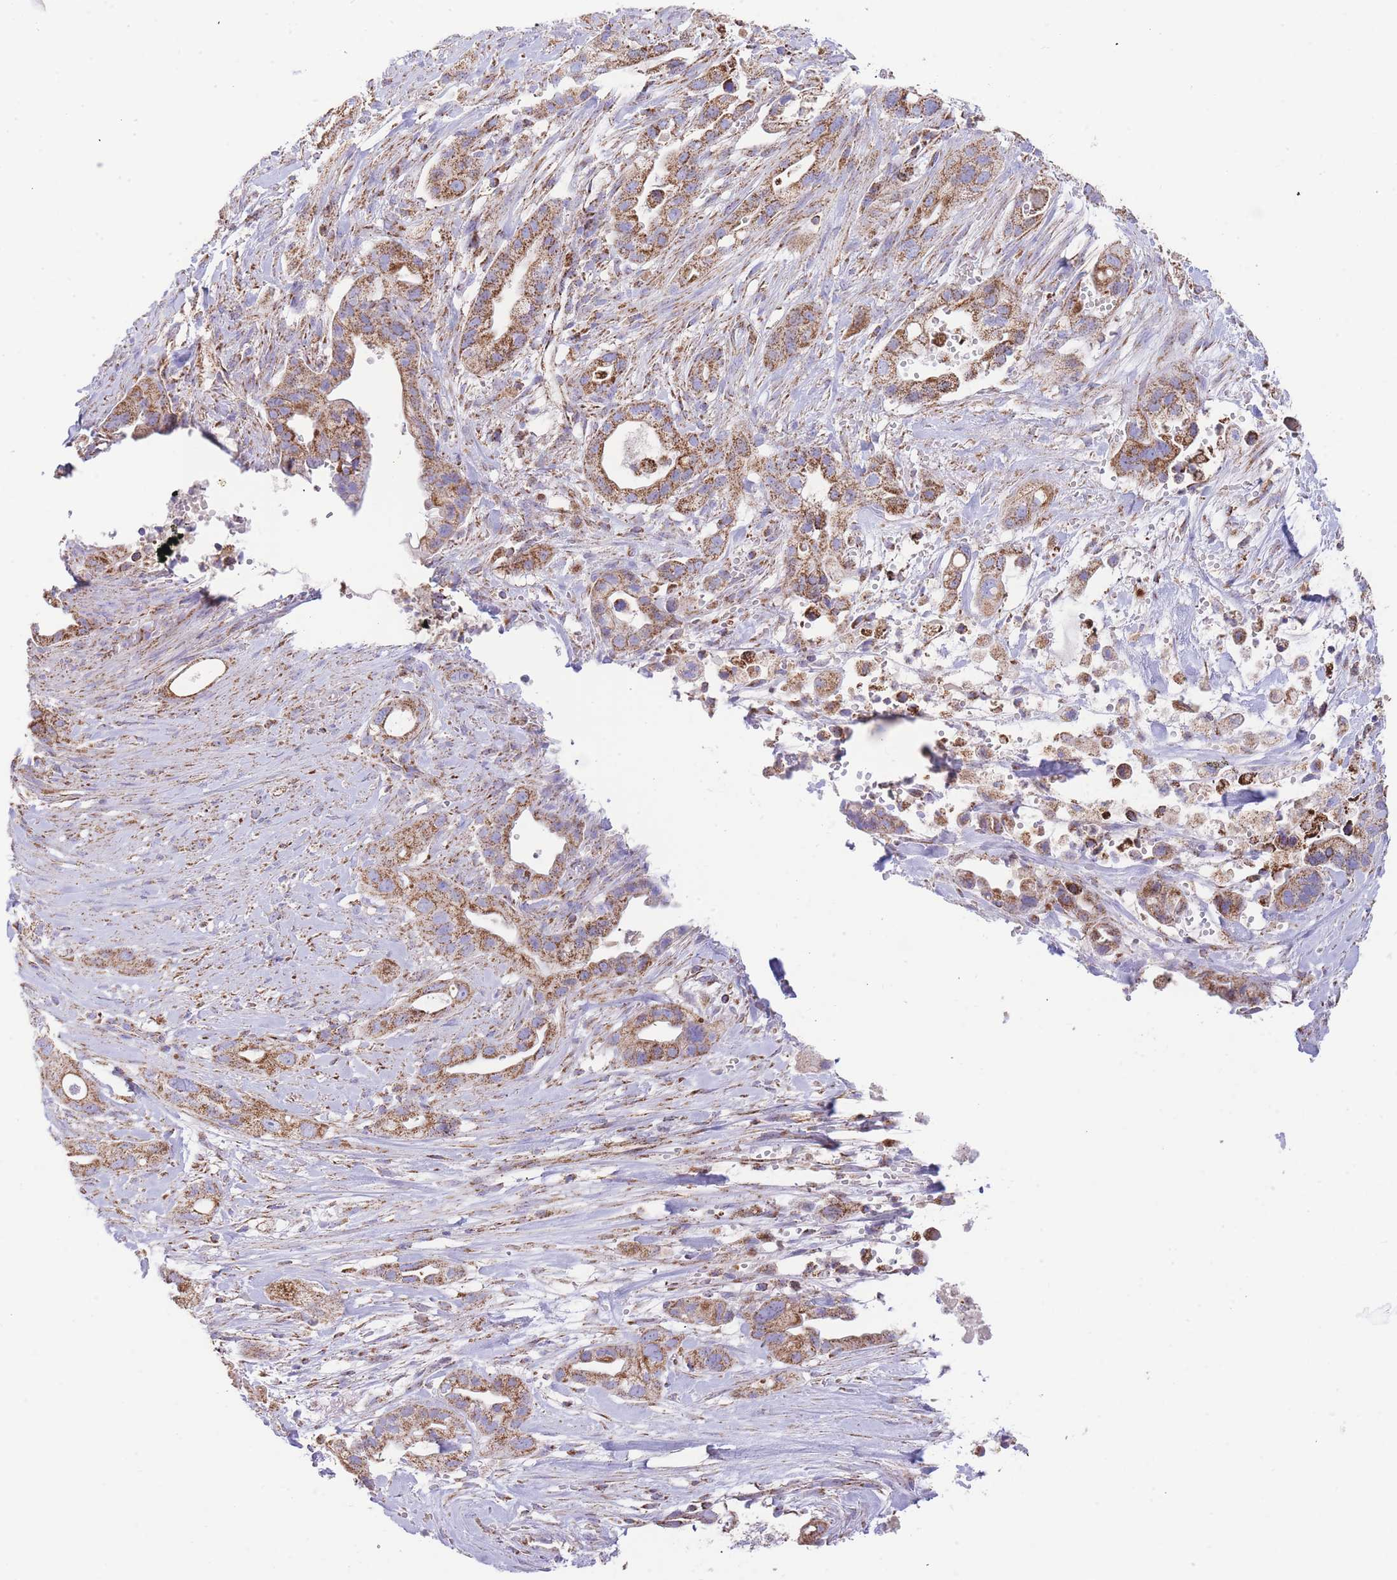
{"staining": {"intensity": "strong", "quantity": ">75%", "location": "cytoplasmic/membranous"}, "tissue": "pancreatic cancer", "cell_type": "Tumor cells", "image_type": "cancer", "snomed": [{"axis": "morphology", "description": "Adenocarcinoma, NOS"}, {"axis": "topography", "description": "Pancreas"}], "caption": "The micrograph exhibits immunohistochemical staining of pancreatic cancer. There is strong cytoplasmic/membranous positivity is present in about >75% of tumor cells.", "gene": "GSTM1", "patient": {"sex": "male", "age": 44}}